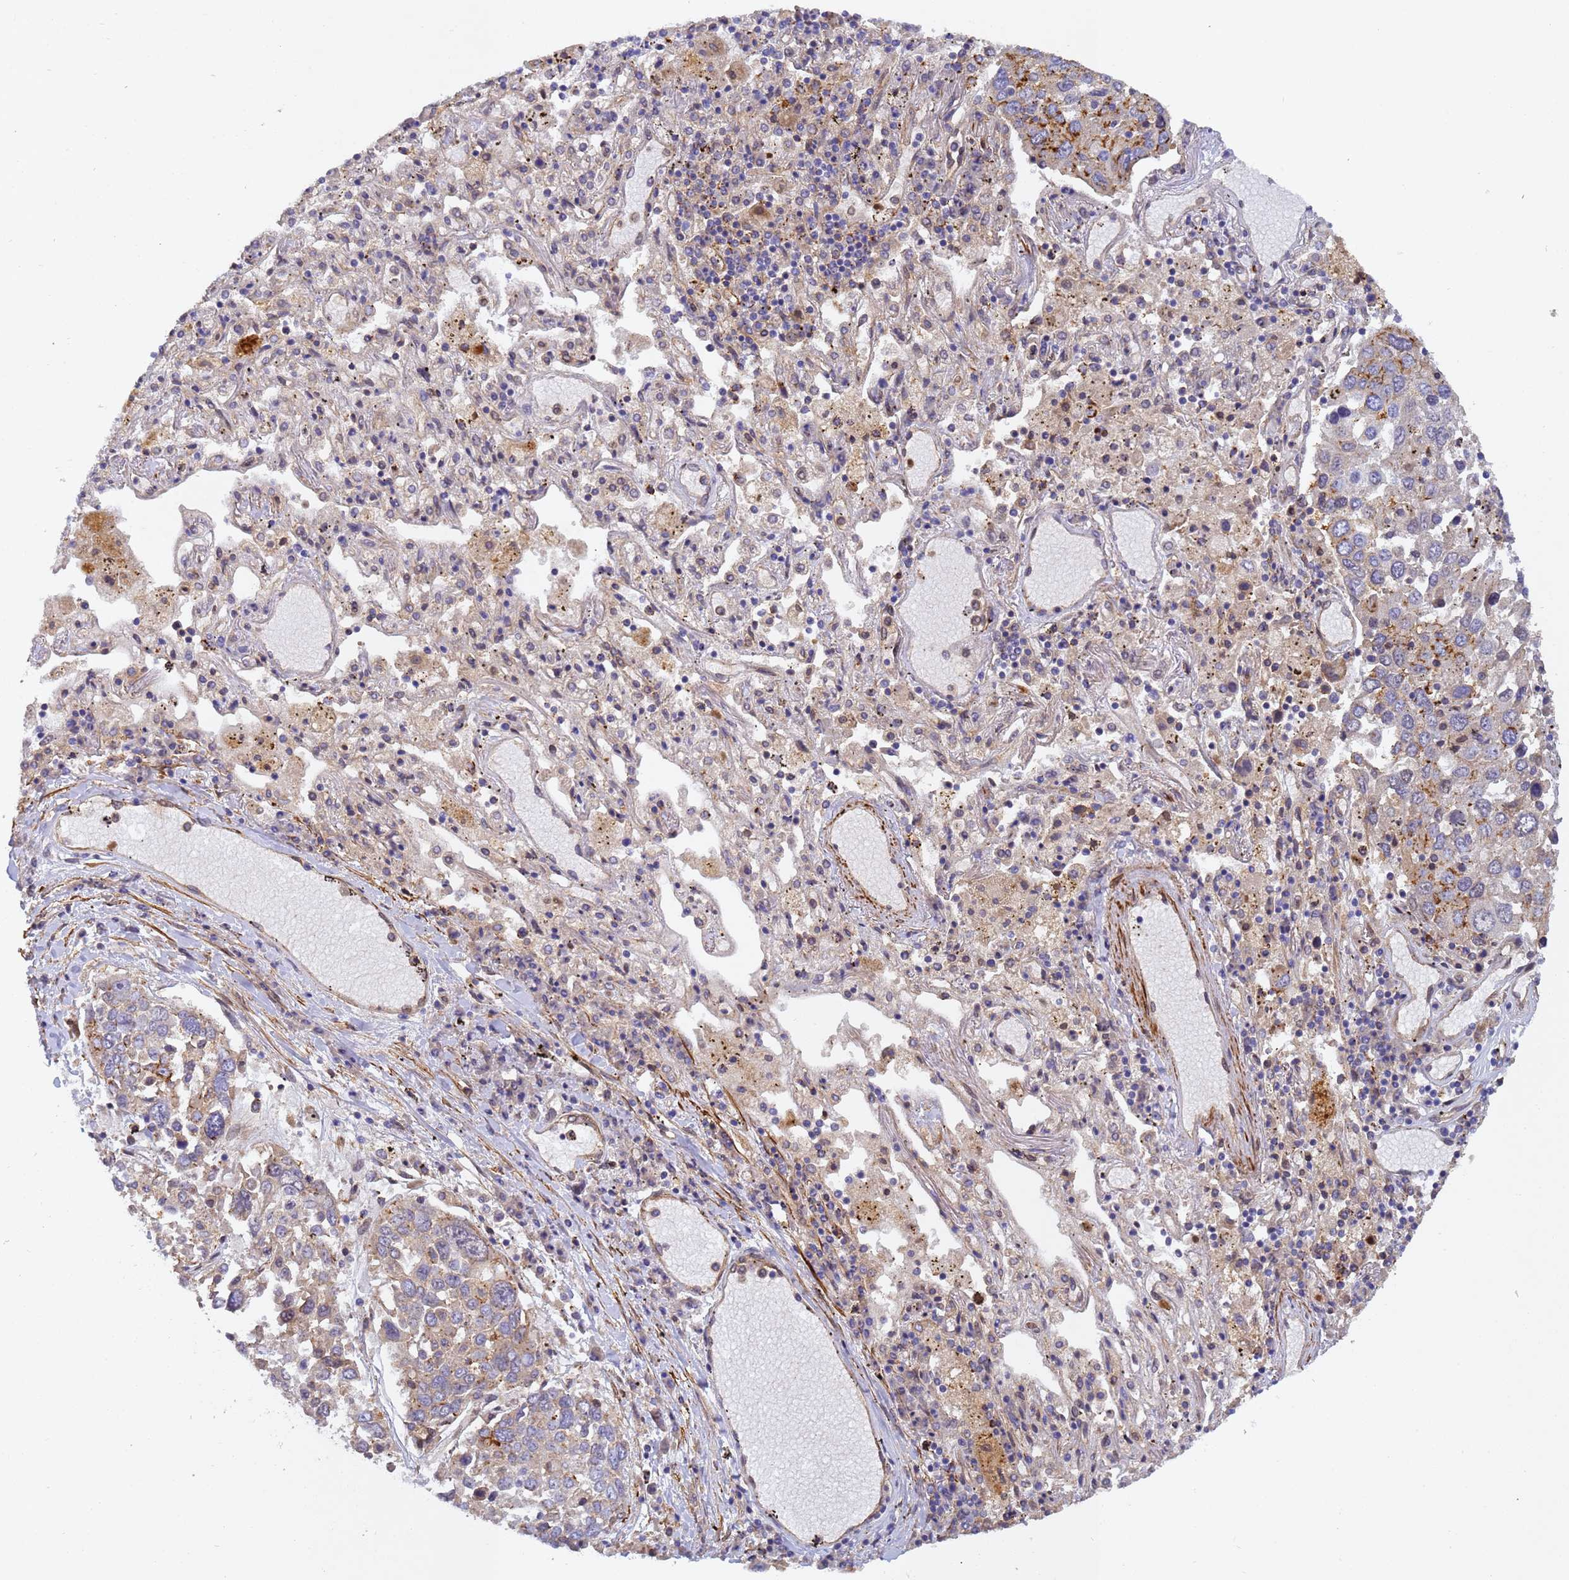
{"staining": {"intensity": "moderate", "quantity": "25%-75%", "location": "cytoplasmic/membranous"}, "tissue": "lung cancer", "cell_type": "Tumor cells", "image_type": "cancer", "snomed": [{"axis": "morphology", "description": "Squamous cell carcinoma, NOS"}, {"axis": "topography", "description": "Lung"}], "caption": "Immunohistochemical staining of squamous cell carcinoma (lung) demonstrates medium levels of moderate cytoplasmic/membranous staining in approximately 25%-75% of tumor cells. (DAB IHC with brightfield microscopy, high magnification).", "gene": "RALGAPA2", "patient": {"sex": "male", "age": 65}}